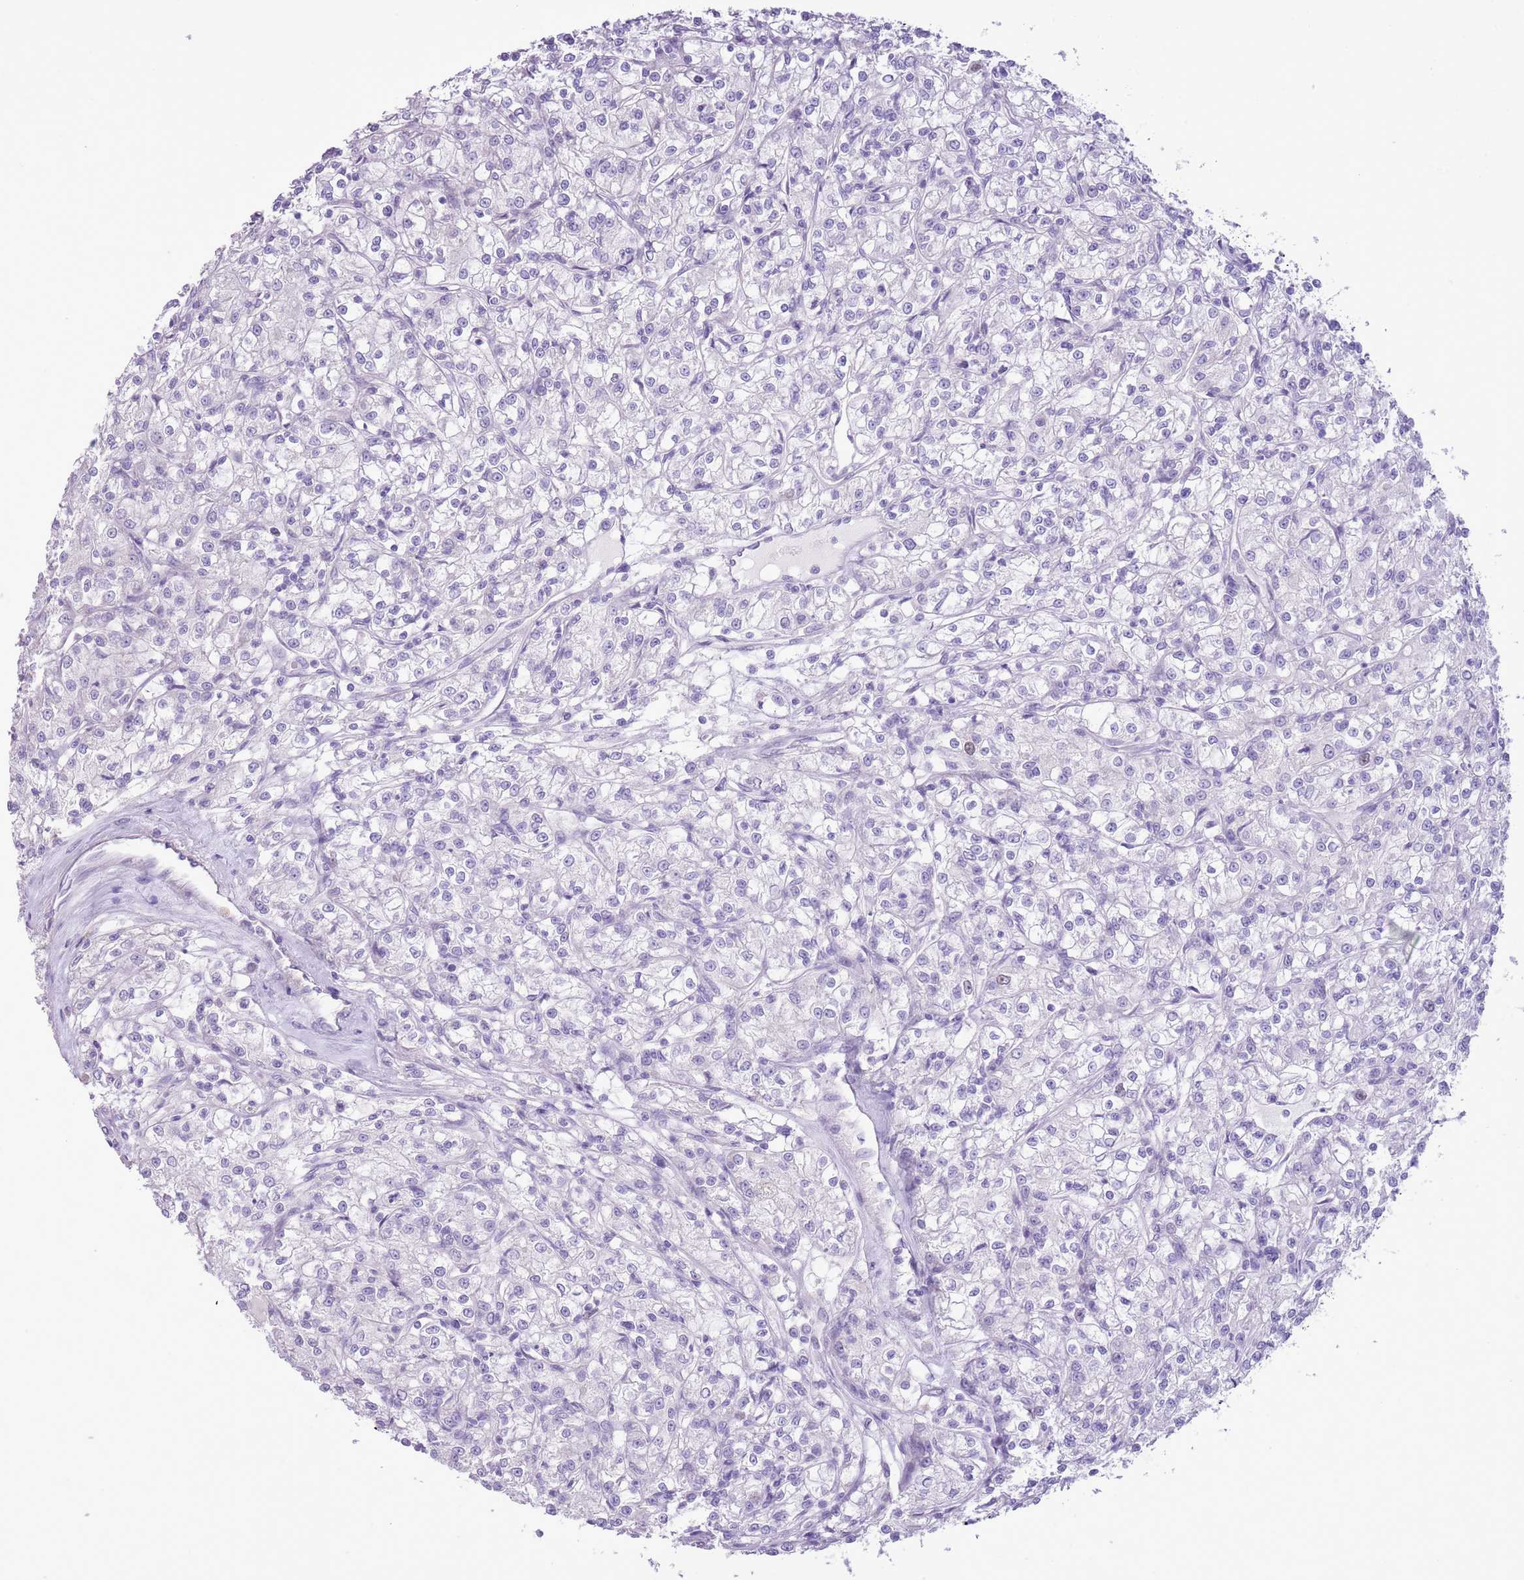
{"staining": {"intensity": "negative", "quantity": "none", "location": "none"}, "tissue": "renal cancer", "cell_type": "Tumor cells", "image_type": "cancer", "snomed": [{"axis": "morphology", "description": "Adenocarcinoma, NOS"}, {"axis": "topography", "description": "Kidney"}], "caption": "Immunohistochemistry (IHC) histopathology image of adenocarcinoma (renal) stained for a protein (brown), which shows no positivity in tumor cells.", "gene": "GMNN", "patient": {"sex": "female", "age": 59}}